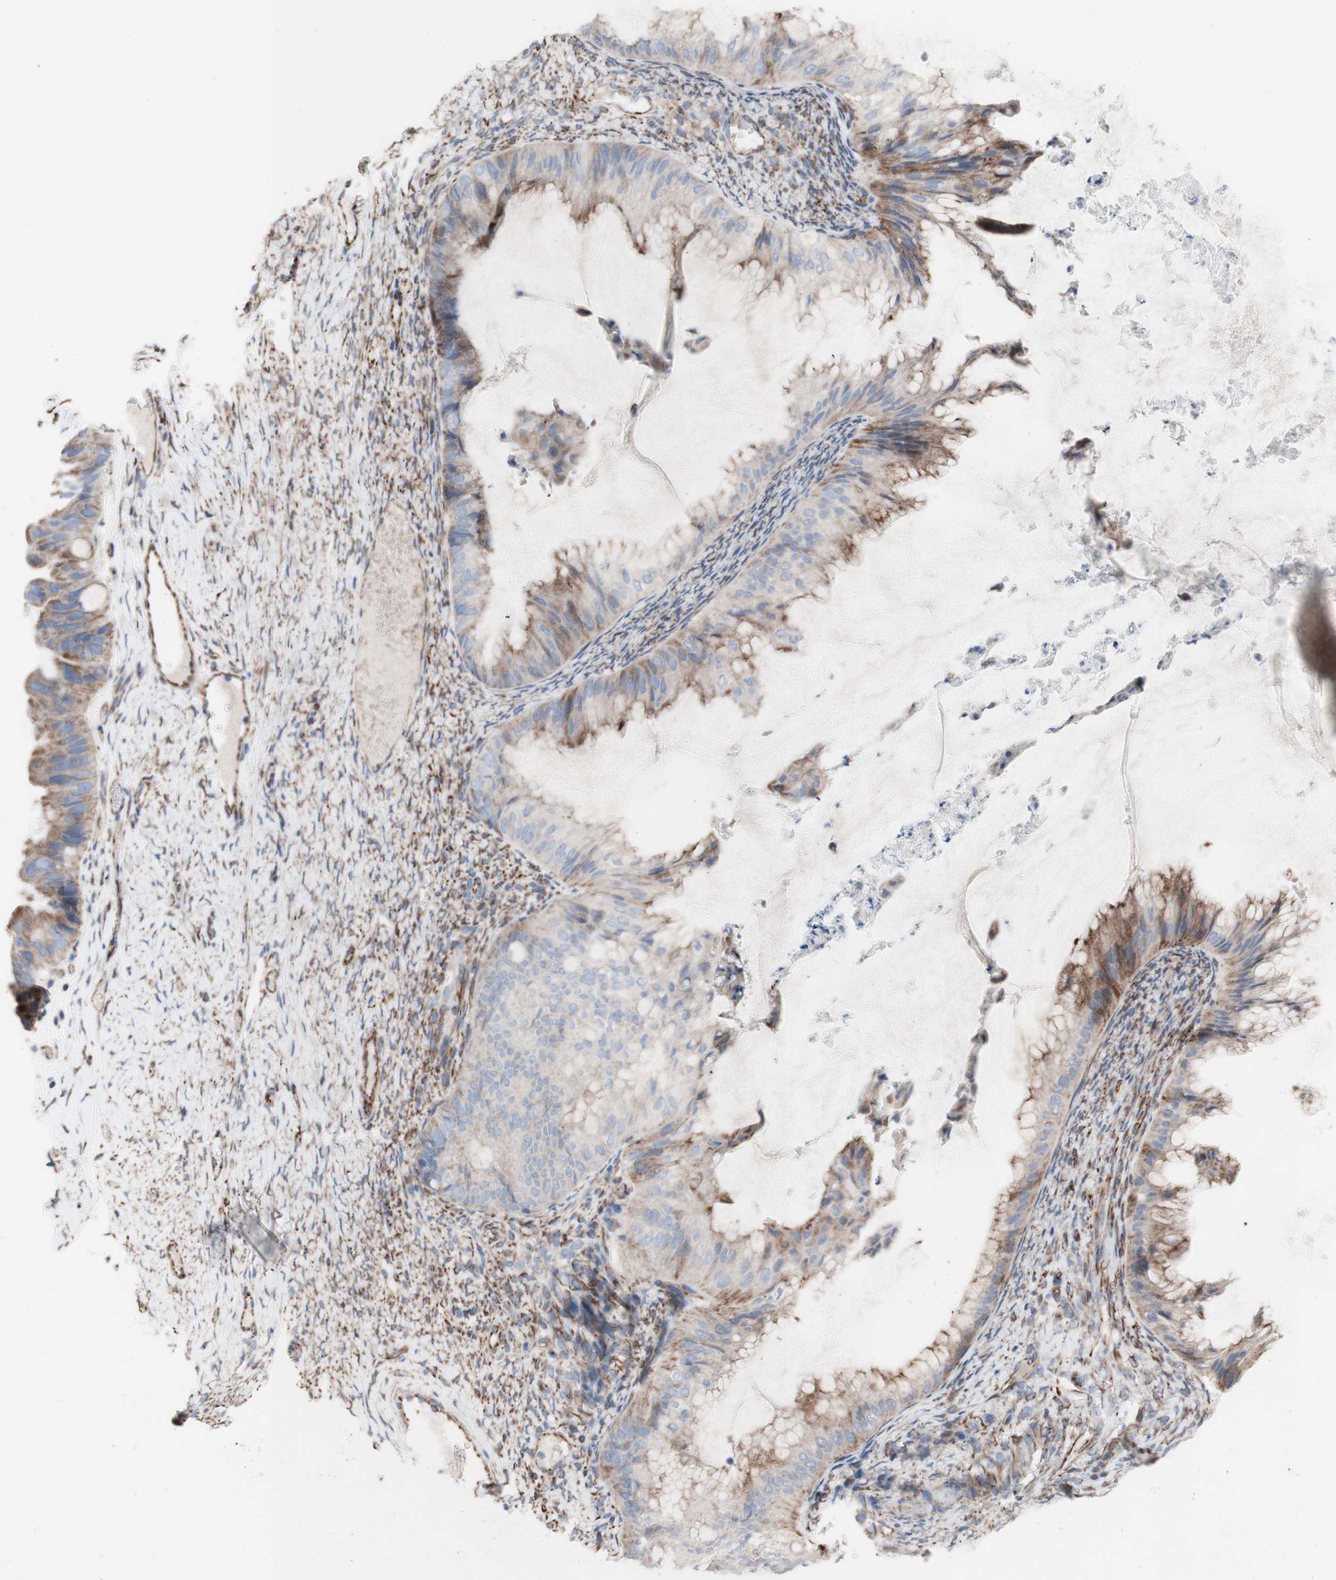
{"staining": {"intensity": "moderate", "quantity": "25%-75%", "location": "cytoplasmic/membranous"}, "tissue": "ovarian cancer", "cell_type": "Tumor cells", "image_type": "cancer", "snomed": [{"axis": "morphology", "description": "Cystadenocarcinoma, mucinous, NOS"}, {"axis": "topography", "description": "Ovary"}], "caption": "Human ovarian cancer (mucinous cystadenocarcinoma) stained for a protein (brown) exhibits moderate cytoplasmic/membranous positive staining in about 25%-75% of tumor cells.", "gene": "AGPAT5", "patient": {"sex": "female", "age": 61}}